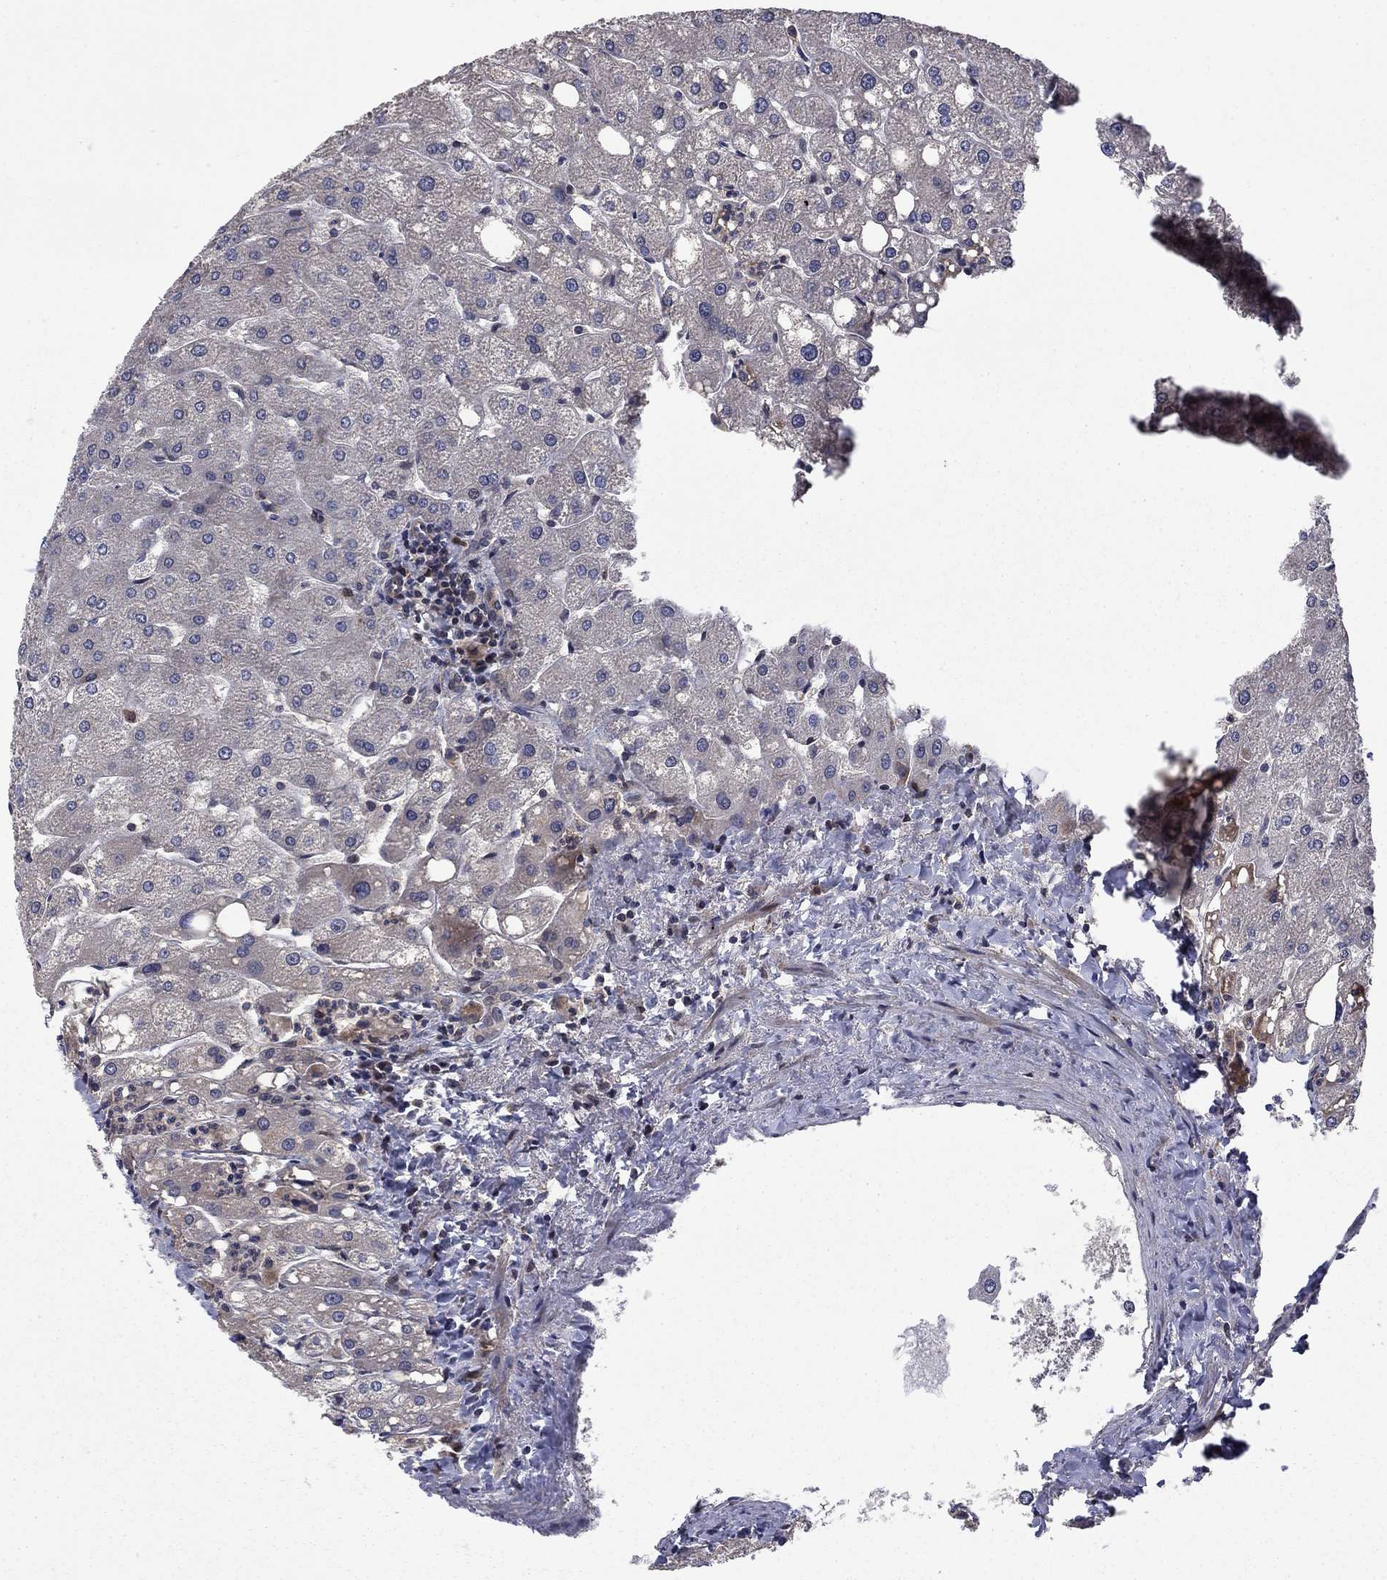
{"staining": {"intensity": "negative", "quantity": "none", "location": "none"}, "tissue": "liver", "cell_type": "Cholangiocytes", "image_type": "normal", "snomed": [{"axis": "morphology", "description": "Normal tissue, NOS"}, {"axis": "topography", "description": "Liver"}], "caption": "High magnification brightfield microscopy of benign liver stained with DAB (brown) and counterstained with hematoxylin (blue): cholangiocytes show no significant positivity.", "gene": "HDAC4", "patient": {"sex": "male", "age": 67}}